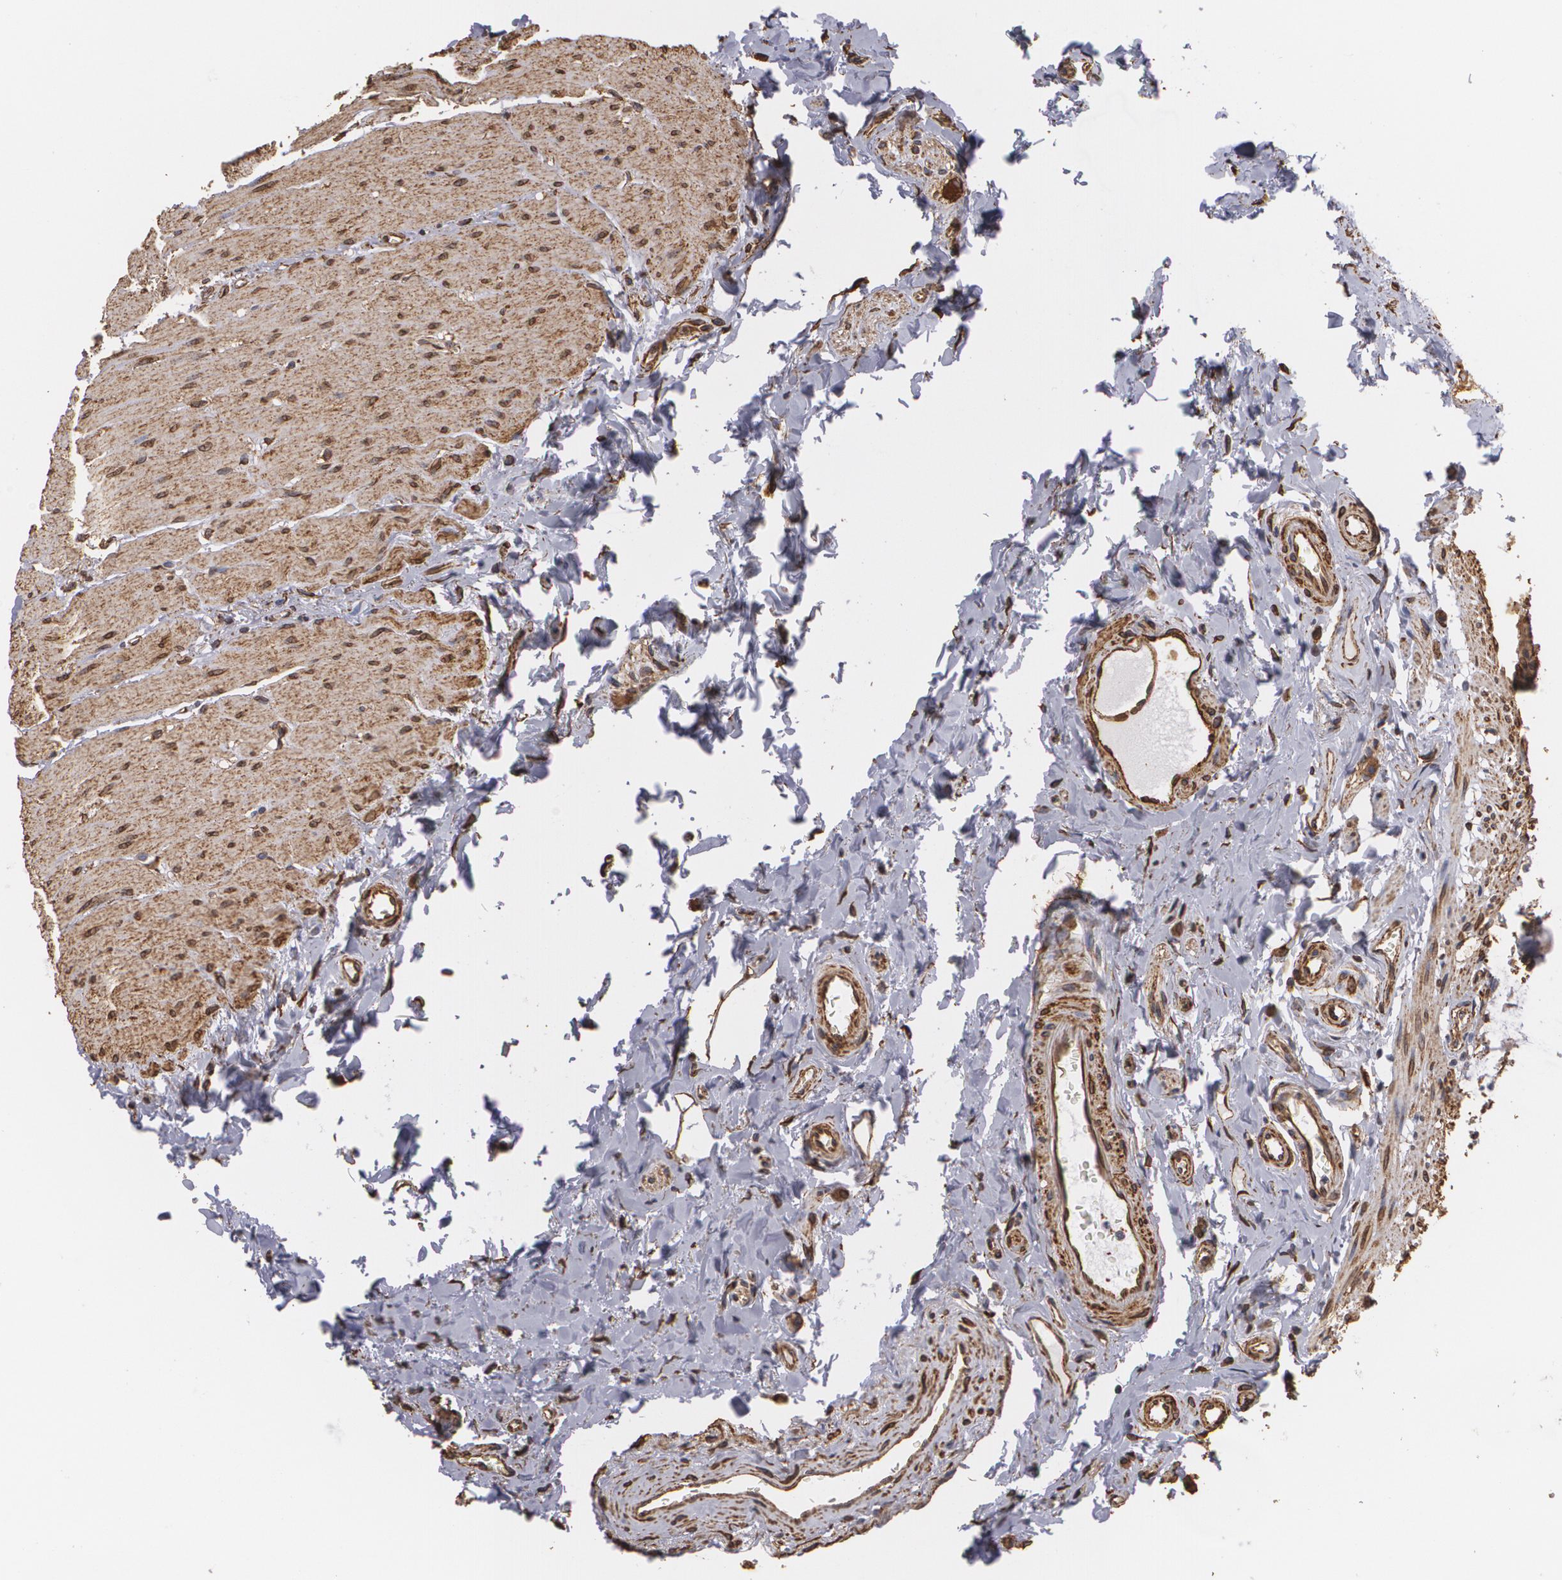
{"staining": {"intensity": "weak", "quantity": "25%-75%", "location": "cytoplasmic/membranous"}, "tissue": "rectum", "cell_type": "Glandular cells", "image_type": "normal", "snomed": [{"axis": "morphology", "description": "Normal tissue, NOS"}, {"axis": "topography", "description": "Rectum"}], "caption": "An immunohistochemistry (IHC) photomicrograph of unremarkable tissue is shown. Protein staining in brown labels weak cytoplasmic/membranous positivity in rectum within glandular cells. (Brightfield microscopy of DAB IHC at high magnification).", "gene": "CYB5R3", "patient": {"sex": "male", "age": 86}}